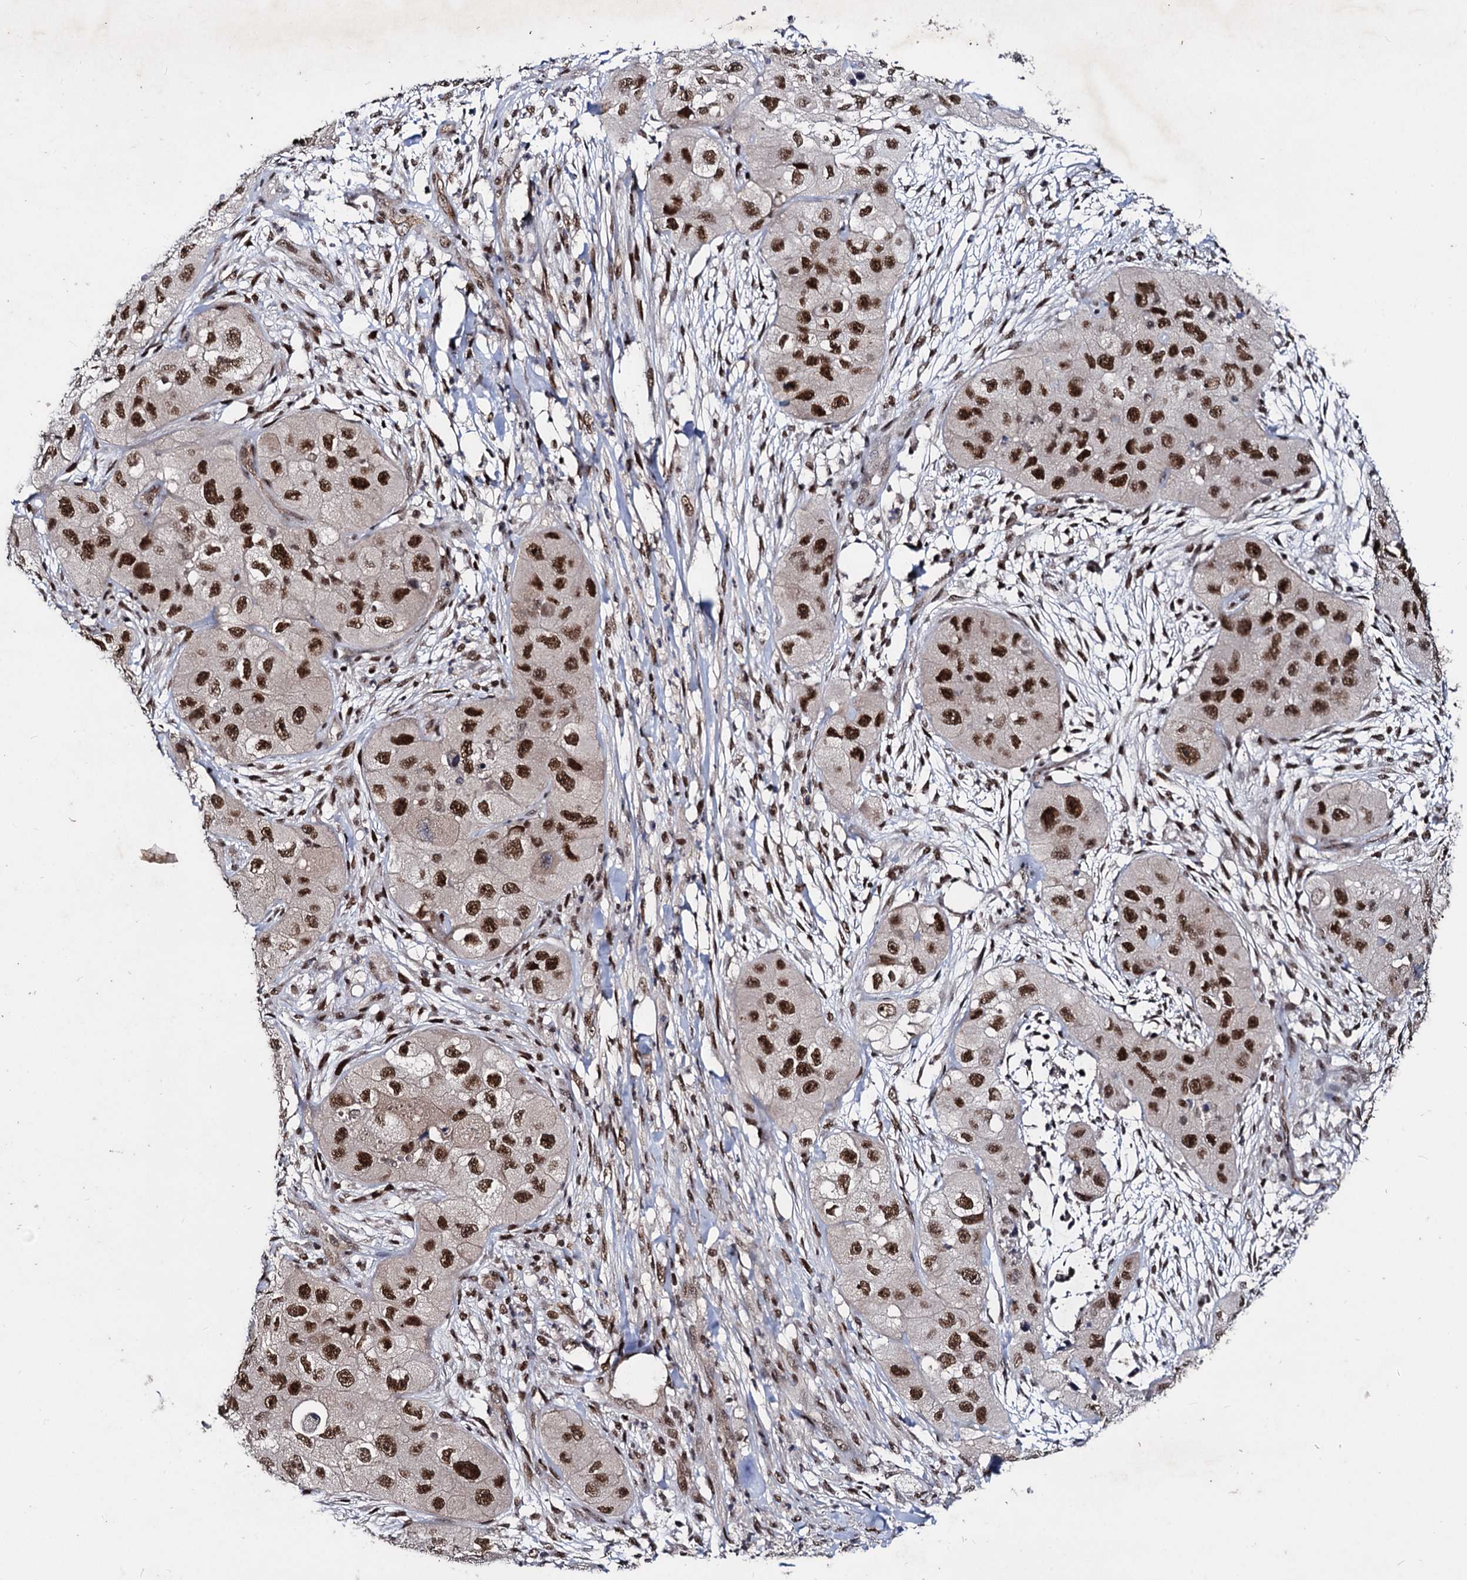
{"staining": {"intensity": "strong", "quantity": ">75%", "location": "nuclear"}, "tissue": "skin cancer", "cell_type": "Tumor cells", "image_type": "cancer", "snomed": [{"axis": "morphology", "description": "Squamous cell carcinoma, NOS"}, {"axis": "topography", "description": "Skin"}, {"axis": "topography", "description": "Subcutis"}], "caption": "Protein staining displays strong nuclear expression in approximately >75% of tumor cells in skin squamous cell carcinoma. (DAB (3,3'-diaminobenzidine) = brown stain, brightfield microscopy at high magnification).", "gene": "GALNT11", "patient": {"sex": "male", "age": 73}}